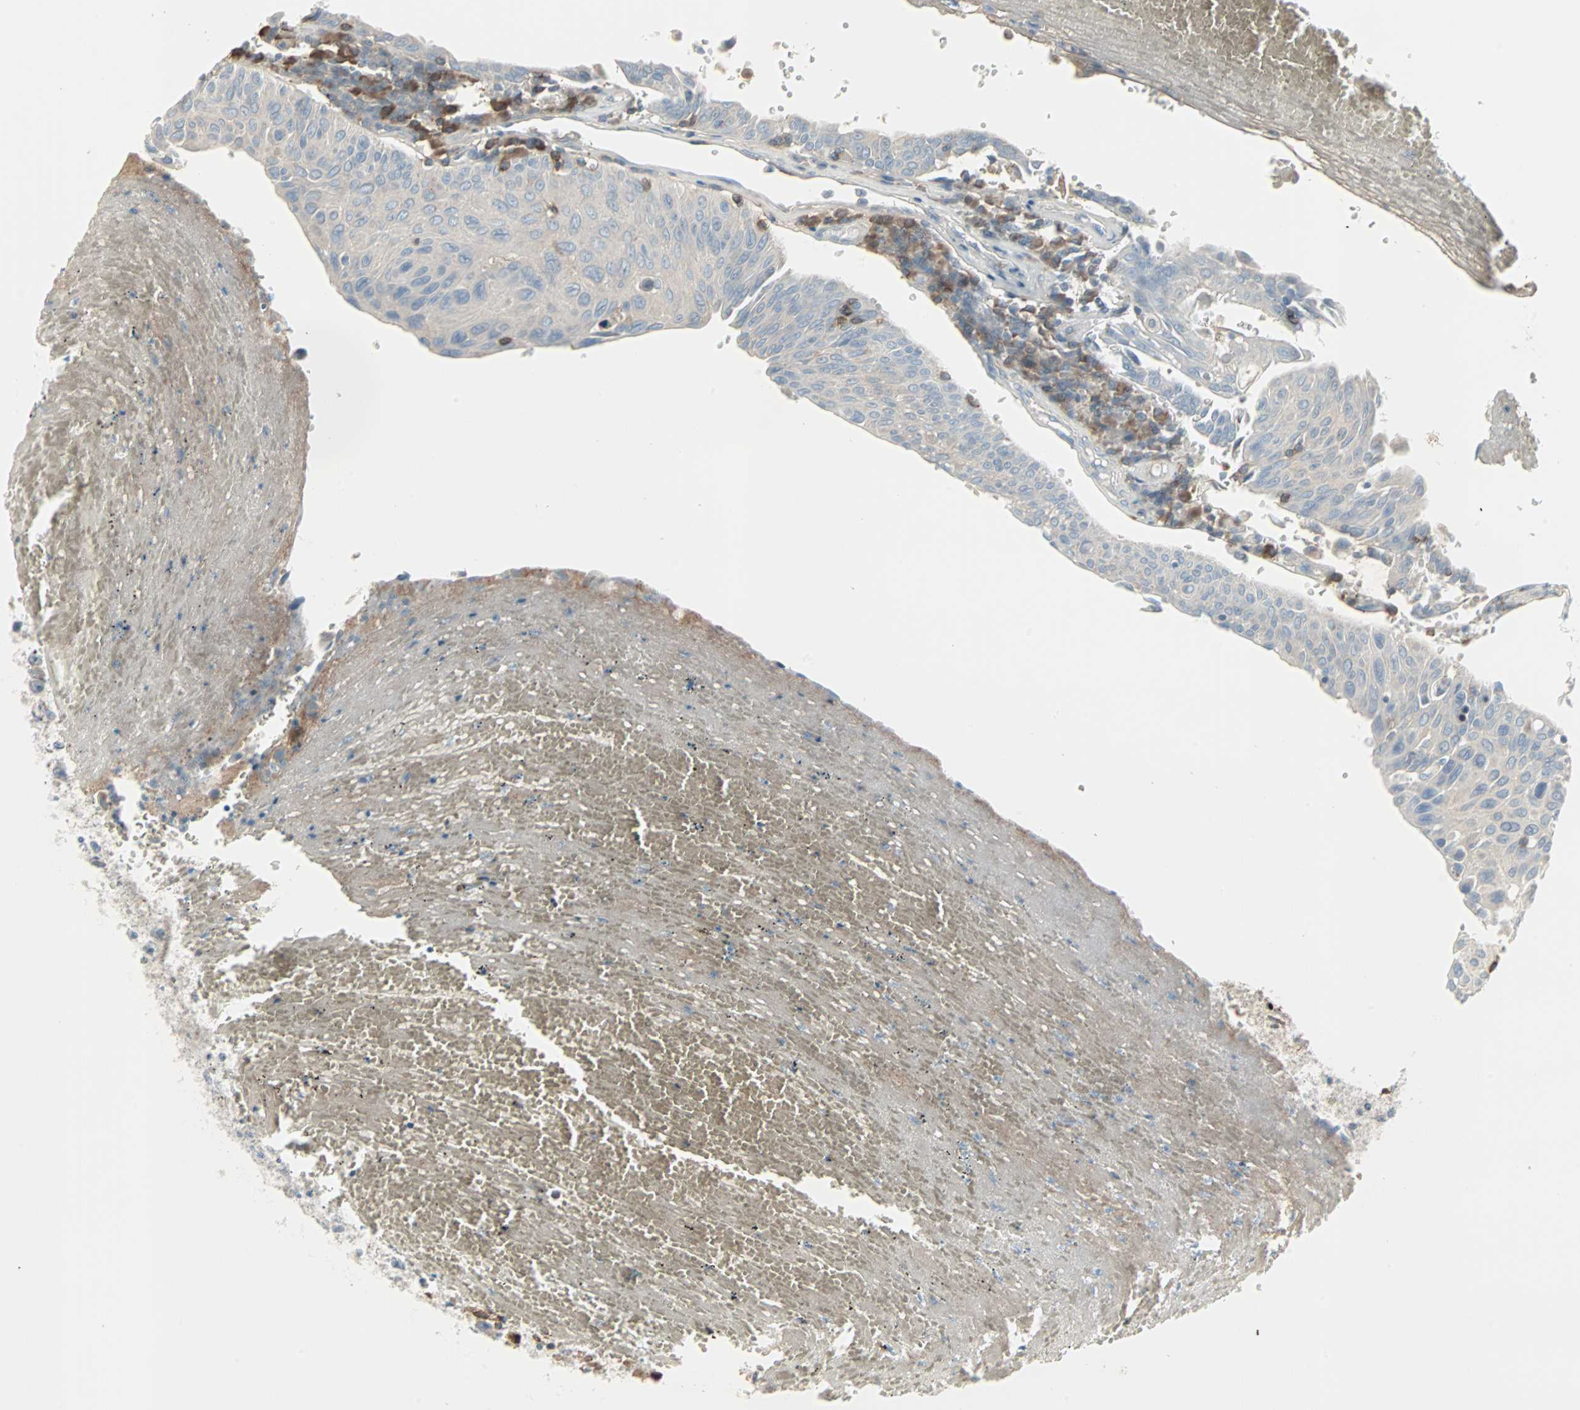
{"staining": {"intensity": "weak", "quantity": "<25%", "location": "cytoplasmic/membranous"}, "tissue": "urothelial cancer", "cell_type": "Tumor cells", "image_type": "cancer", "snomed": [{"axis": "morphology", "description": "Urothelial carcinoma, High grade"}, {"axis": "topography", "description": "Urinary bladder"}], "caption": "An IHC micrograph of urothelial cancer is shown. There is no staining in tumor cells of urothelial cancer.", "gene": "ZSCAN32", "patient": {"sex": "male", "age": 66}}